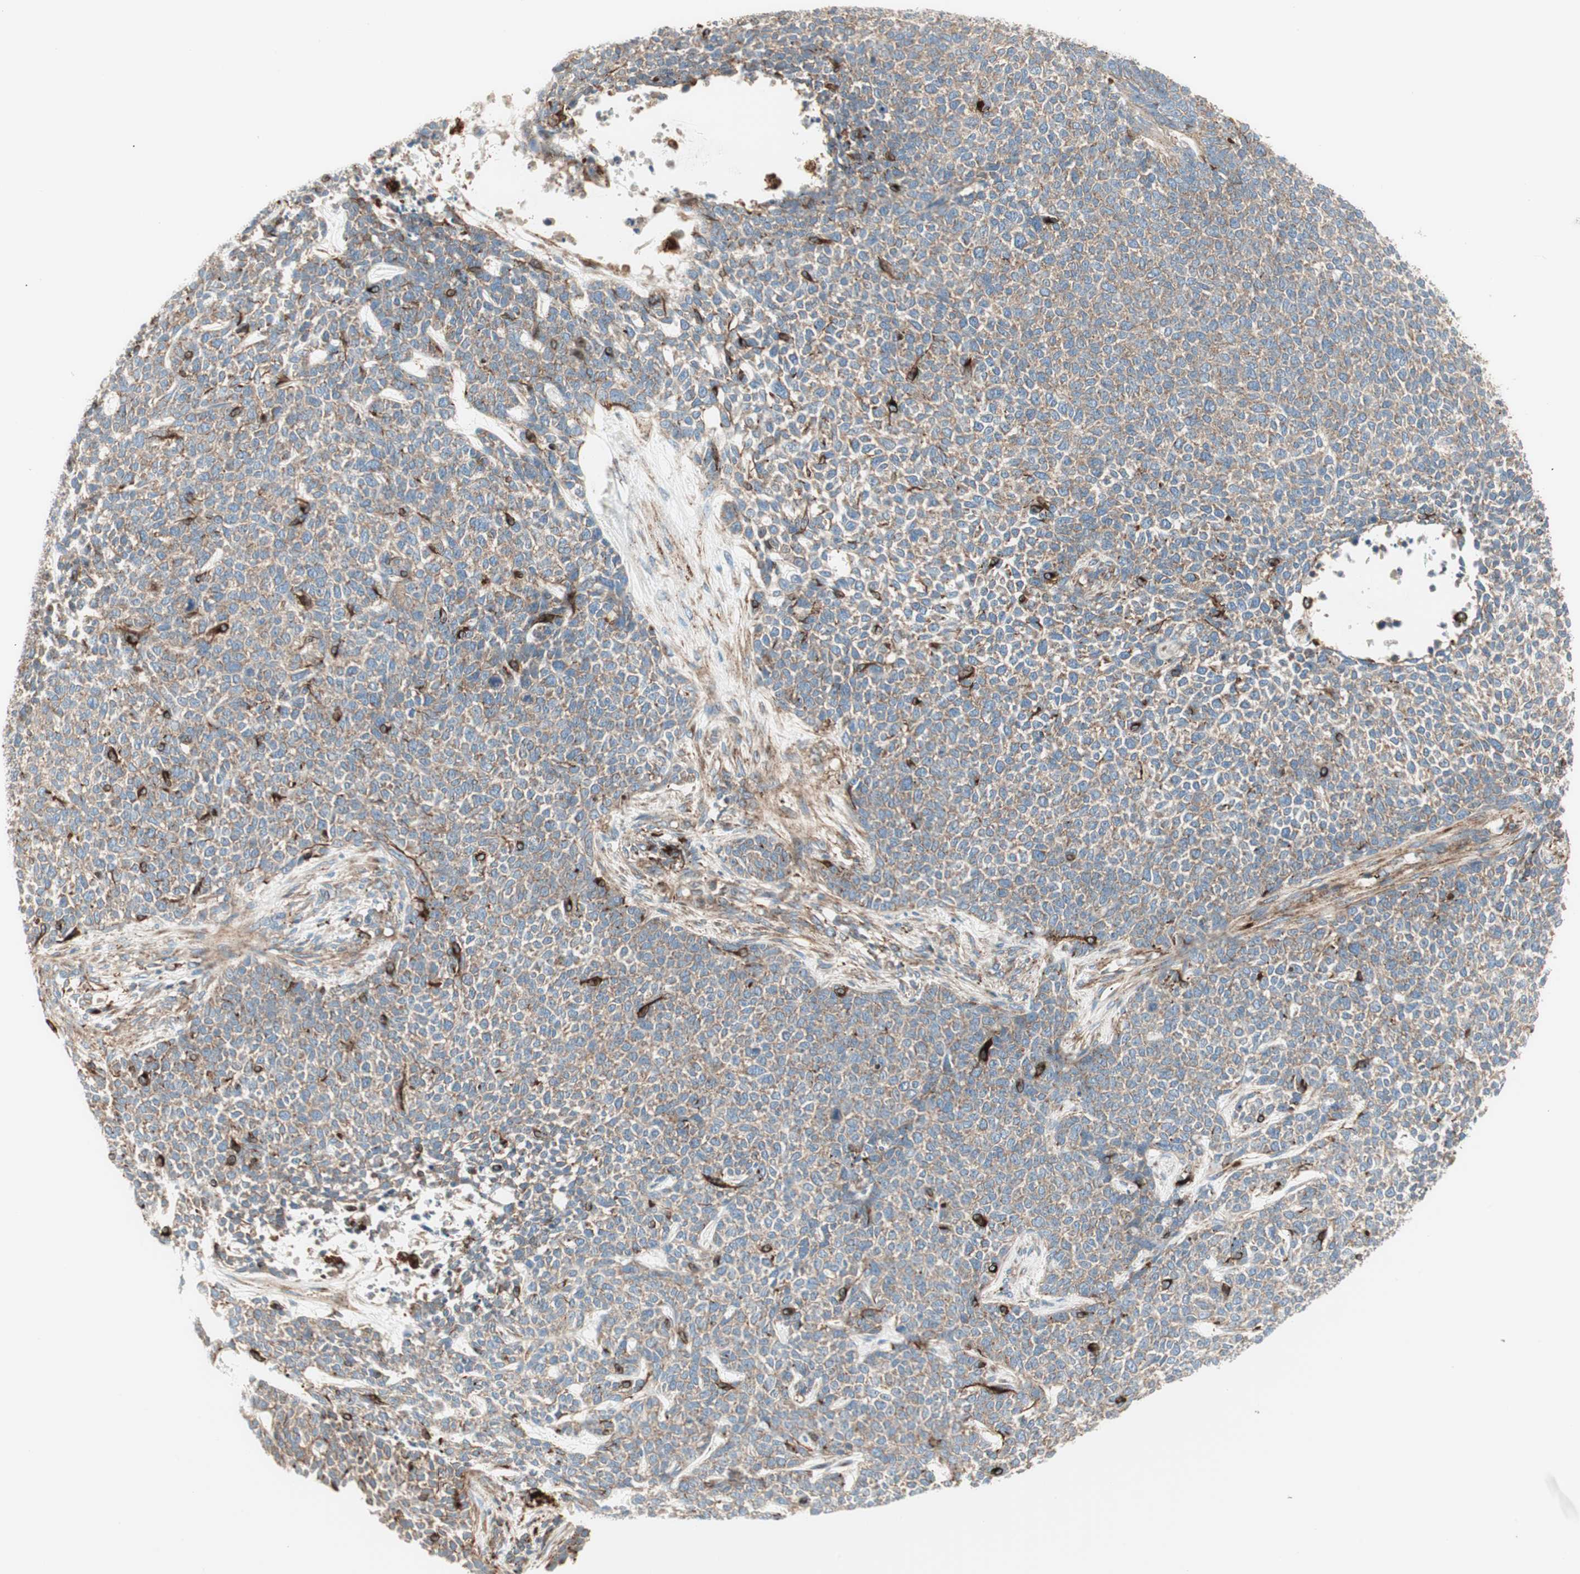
{"staining": {"intensity": "negative", "quantity": "none", "location": "none"}, "tissue": "skin cancer", "cell_type": "Tumor cells", "image_type": "cancer", "snomed": [{"axis": "morphology", "description": "Basal cell carcinoma"}, {"axis": "topography", "description": "Skin"}], "caption": "The photomicrograph exhibits no staining of tumor cells in basal cell carcinoma (skin).", "gene": "ATP6V1G1", "patient": {"sex": "female", "age": 84}}